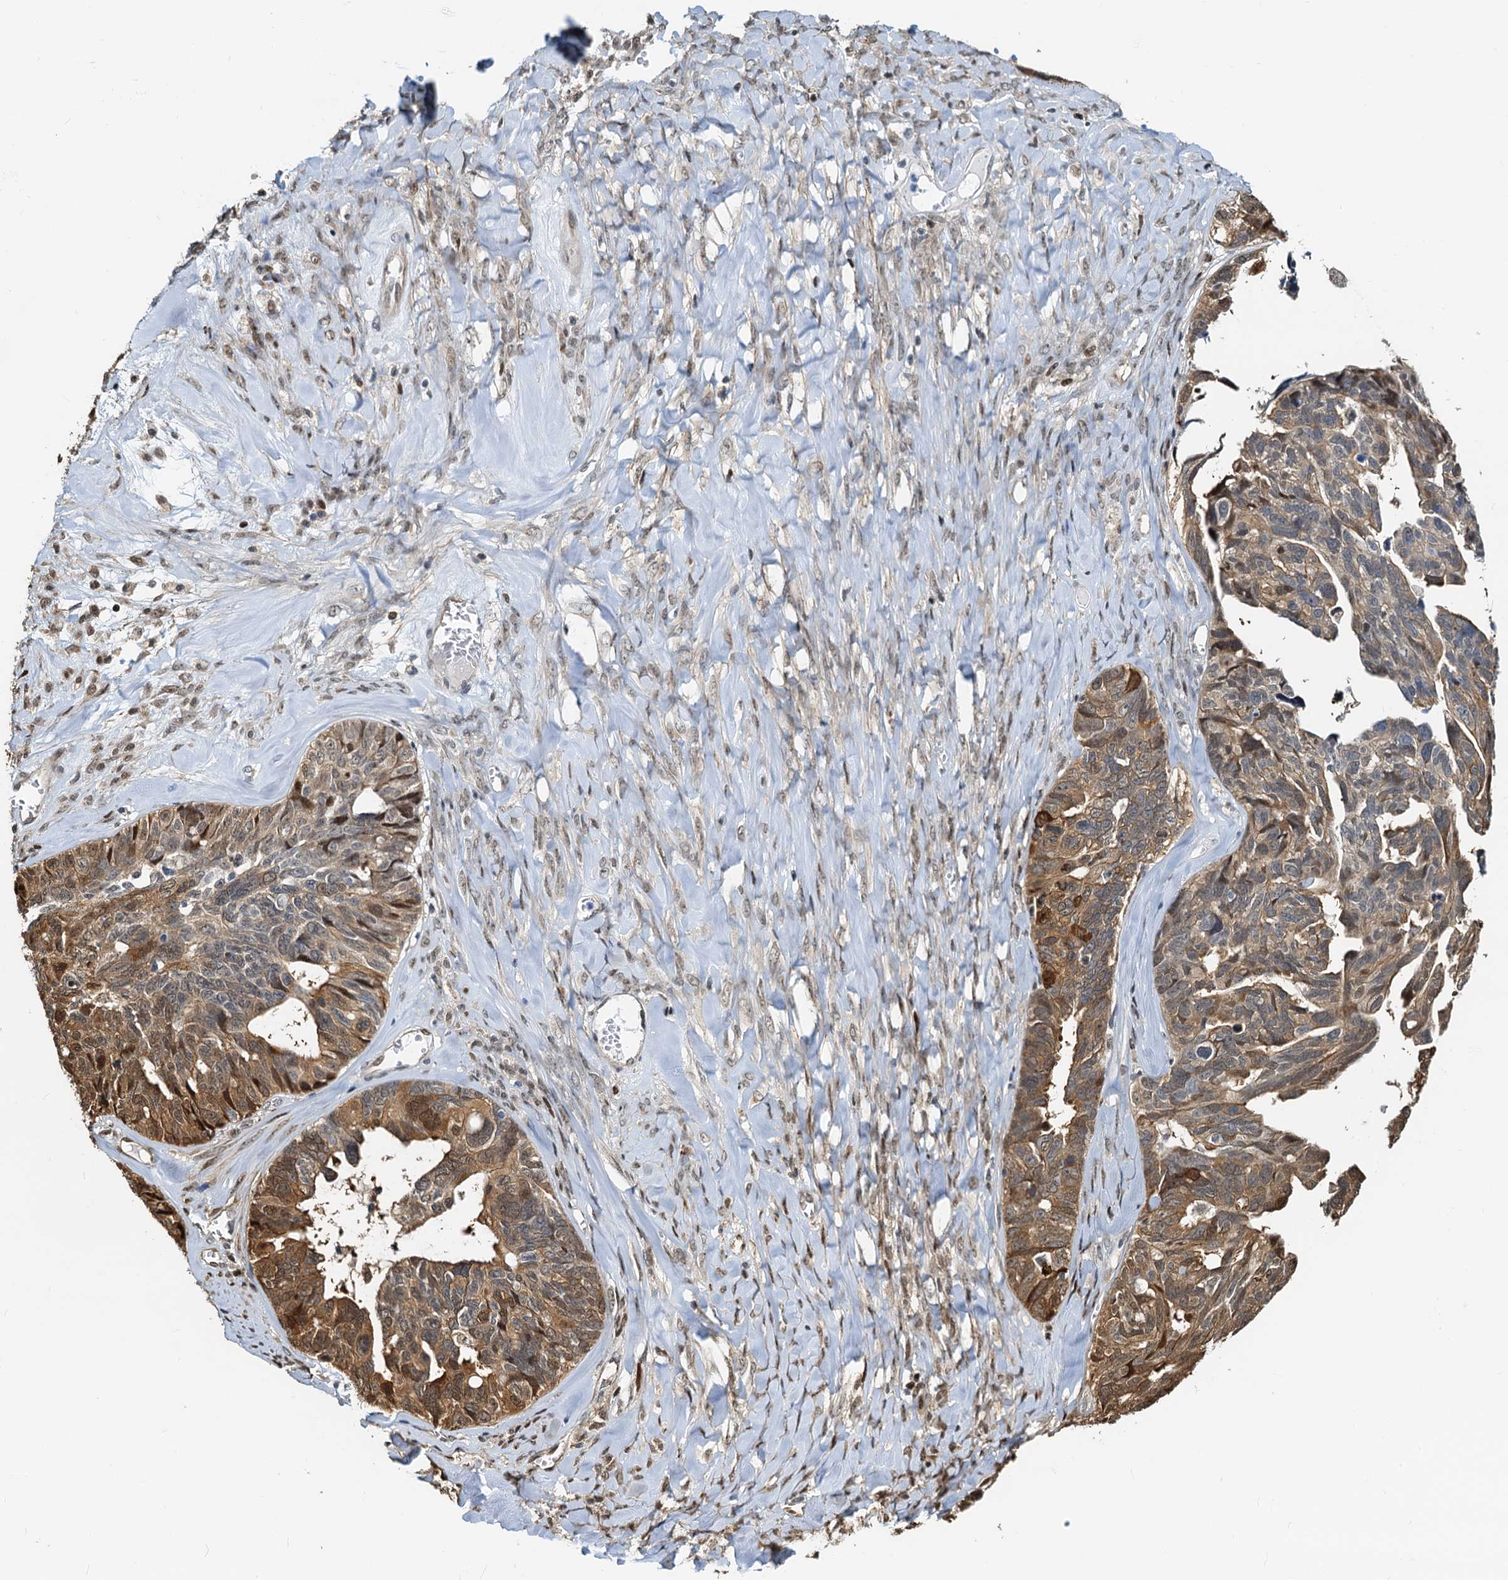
{"staining": {"intensity": "moderate", "quantity": "25%-75%", "location": "cytoplasmic/membranous,nuclear"}, "tissue": "ovarian cancer", "cell_type": "Tumor cells", "image_type": "cancer", "snomed": [{"axis": "morphology", "description": "Cystadenocarcinoma, serous, NOS"}, {"axis": "topography", "description": "Ovary"}], "caption": "Immunohistochemical staining of ovarian serous cystadenocarcinoma exhibits moderate cytoplasmic/membranous and nuclear protein positivity in approximately 25%-75% of tumor cells. (IHC, brightfield microscopy, high magnification).", "gene": "PTGES3", "patient": {"sex": "female", "age": 79}}